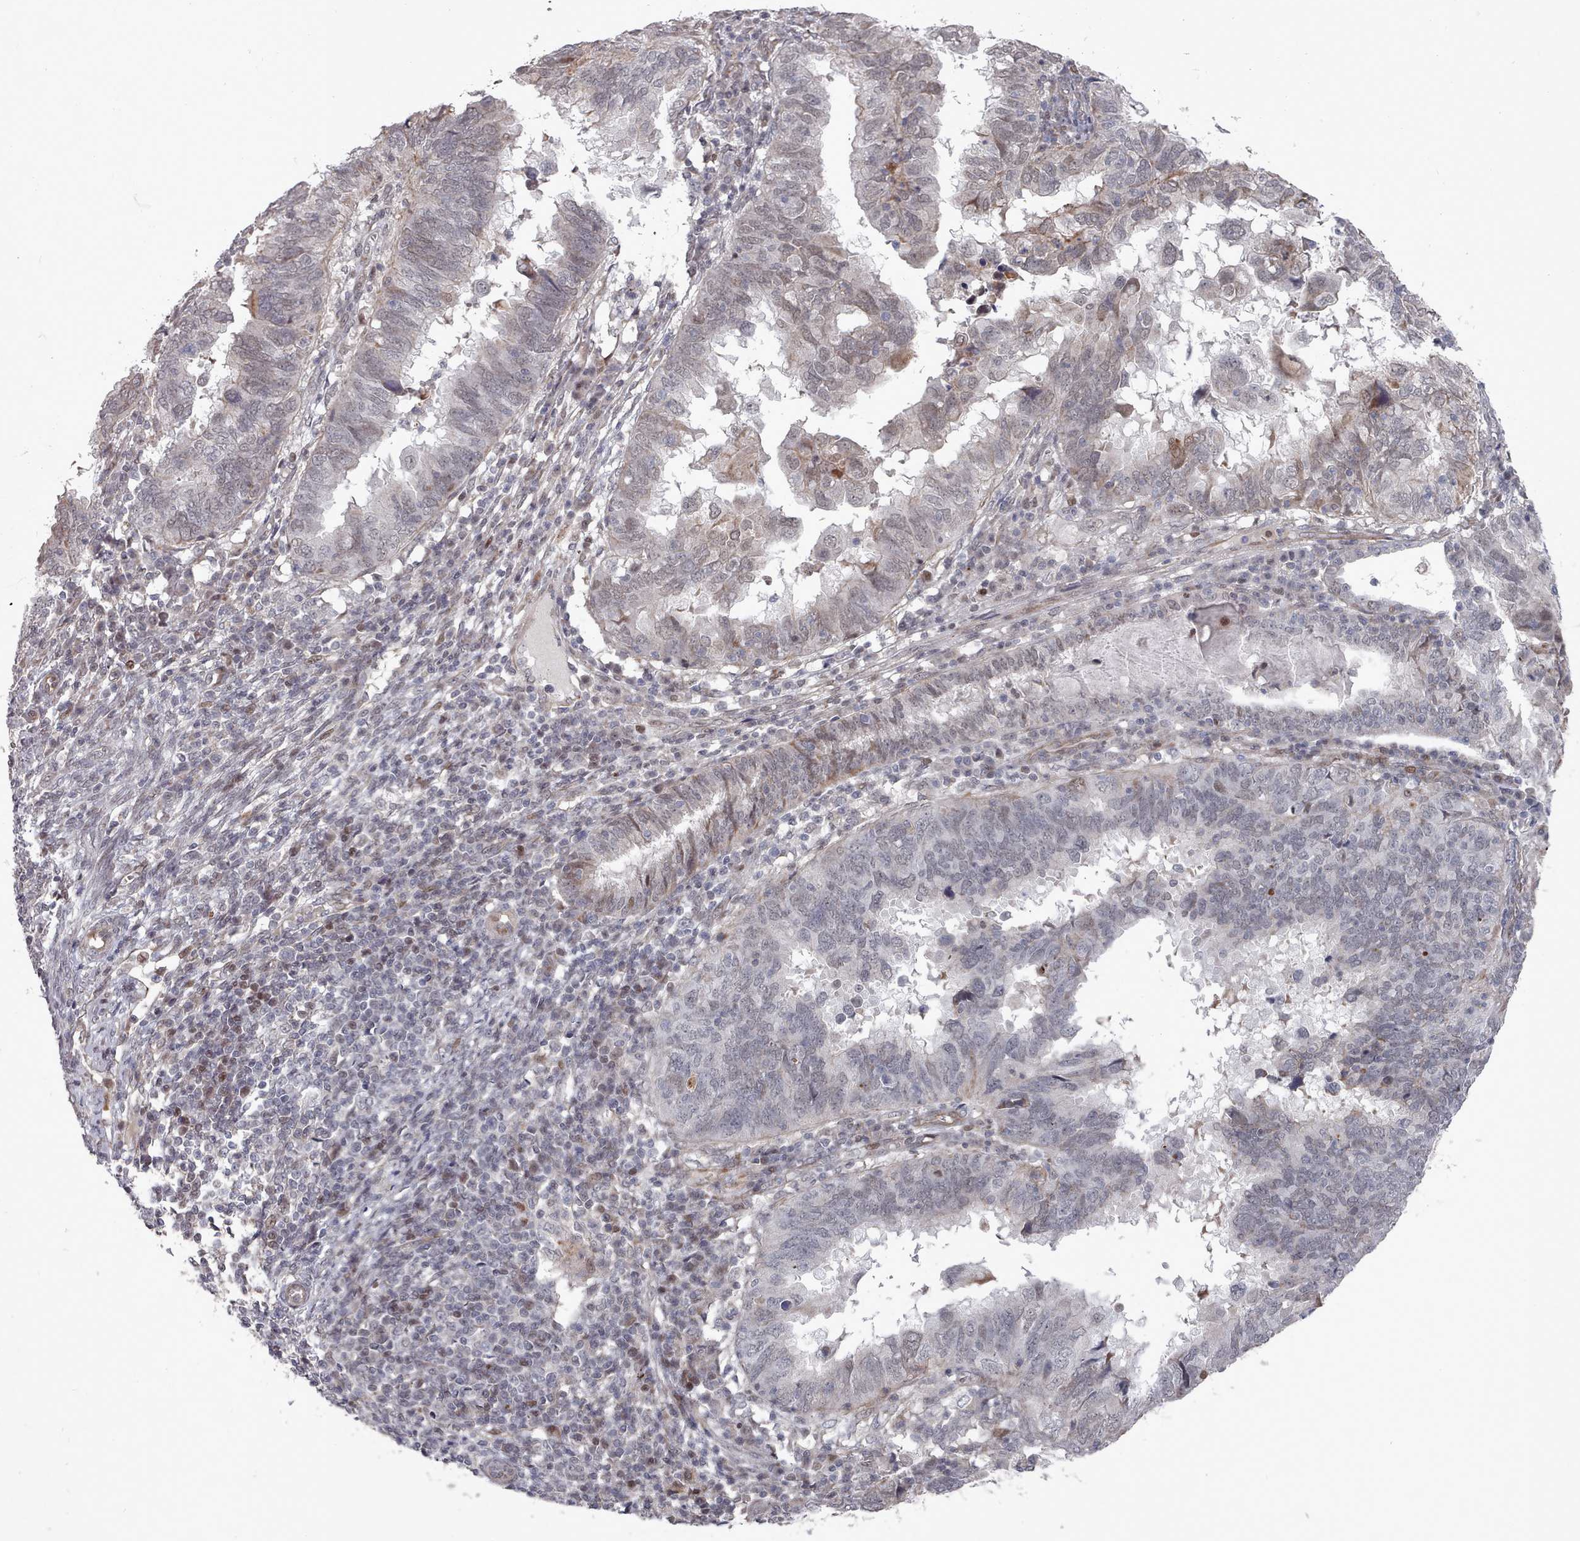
{"staining": {"intensity": "weak", "quantity": "<25%", "location": "nuclear"}, "tissue": "endometrial cancer", "cell_type": "Tumor cells", "image_type": "cancer", "snomed": [{"axis": "morphology", "description": "Adenocarcinoma, NOS"}, {"axis": "topography", "description": "Uterus"}], "caption": "This is a micrograph of immunohistochemistry staining of endometrial adenocarcinoma, which shows no expression in tumor cells.", "gene": "CPSF4", "patient": {"sex": "female", "age": 77}}